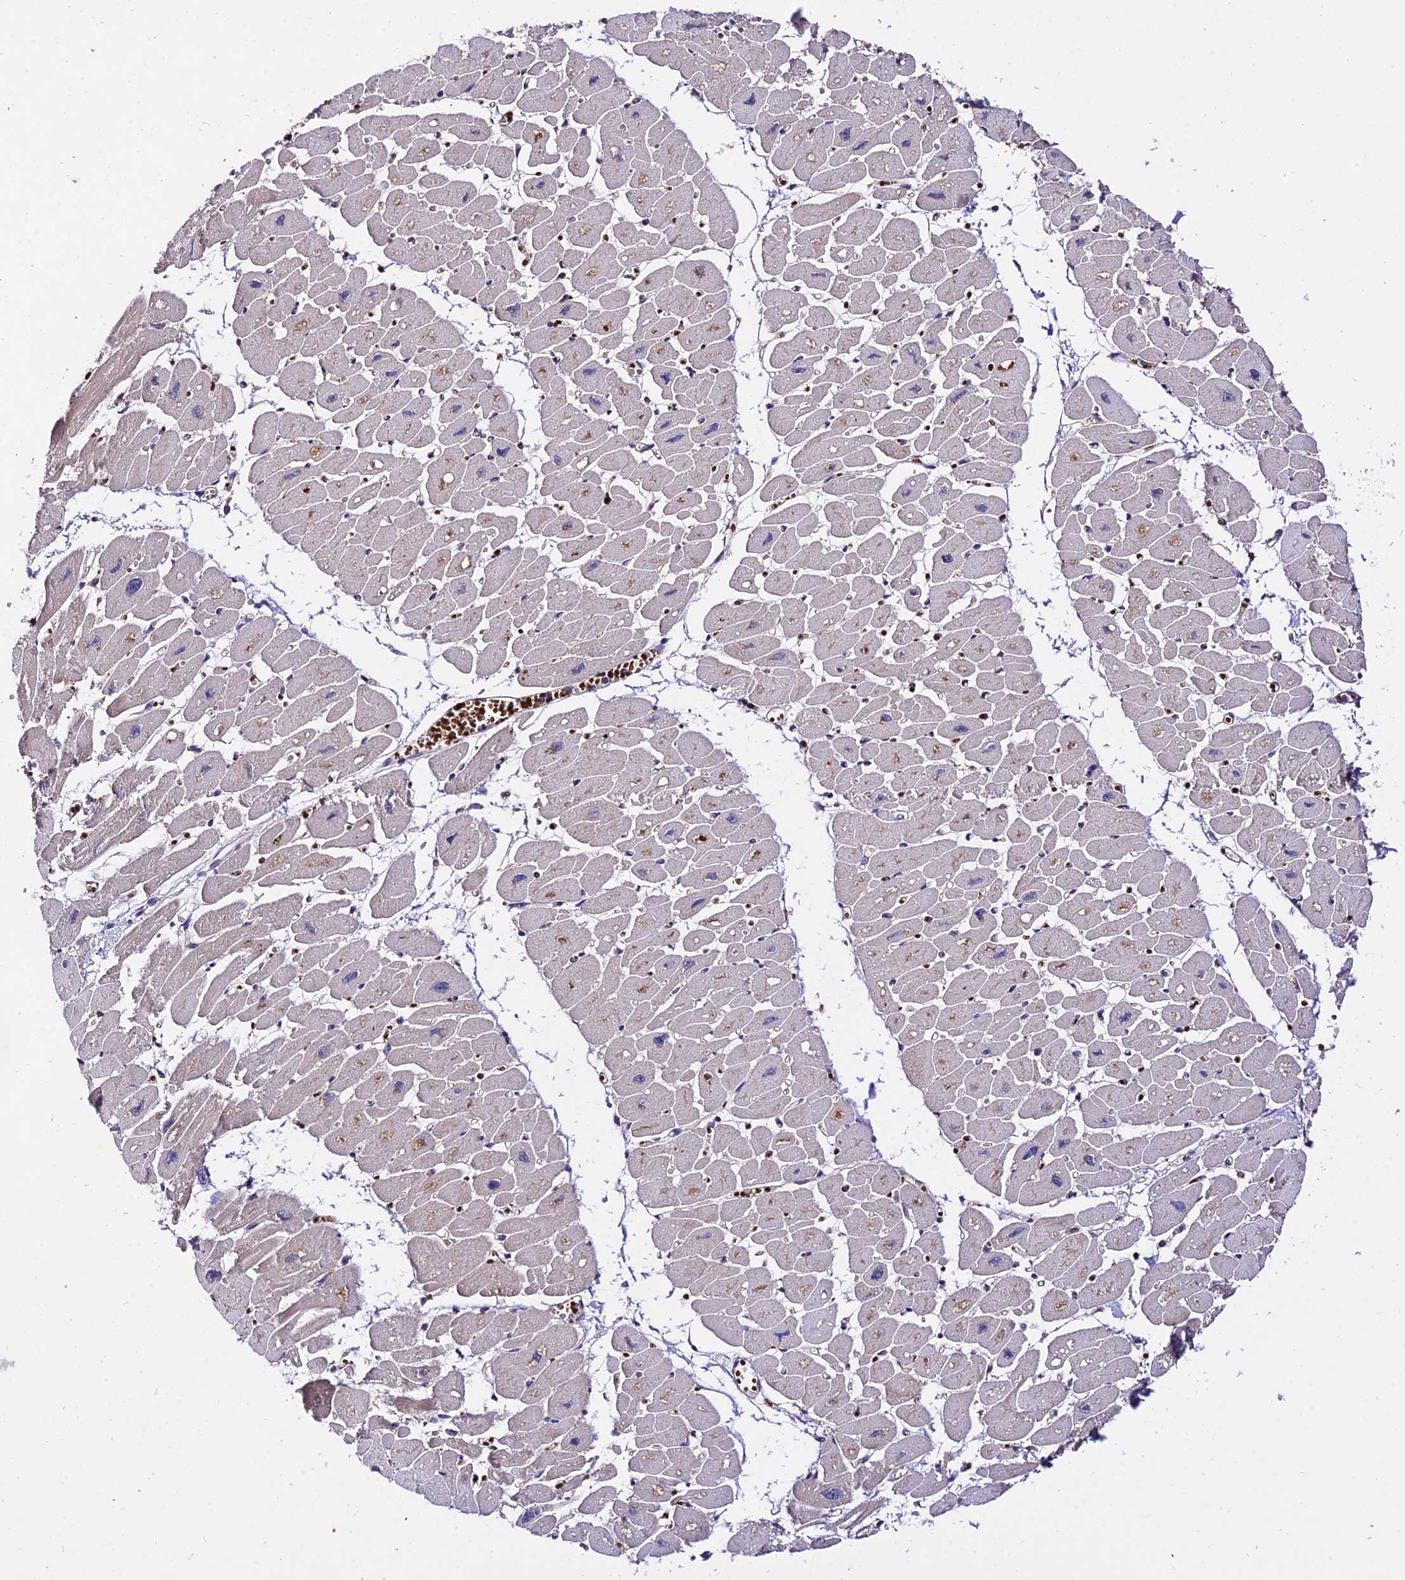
{"staining": {"intensity": "weak", "quantity": "<25%", "location": "cytoplasmic/membranous"}, "tissue": "heart muscle", "cell_type": "Cardiomyocytes", "image_type": "normal", "snomed": [{"axis": "morphology", "description": "Normal tissue, NOS"}, {"axis": "topography", "description": "Heart"}], "caption": "Immunohistochemical staining of benign heart muscle demonstrates no significant expression in cardiomyocytes. (IHC, brightfield microscopy, high magnification).", "gene": "WDR5B", "patient": {"sex": "female", "age": 54}}